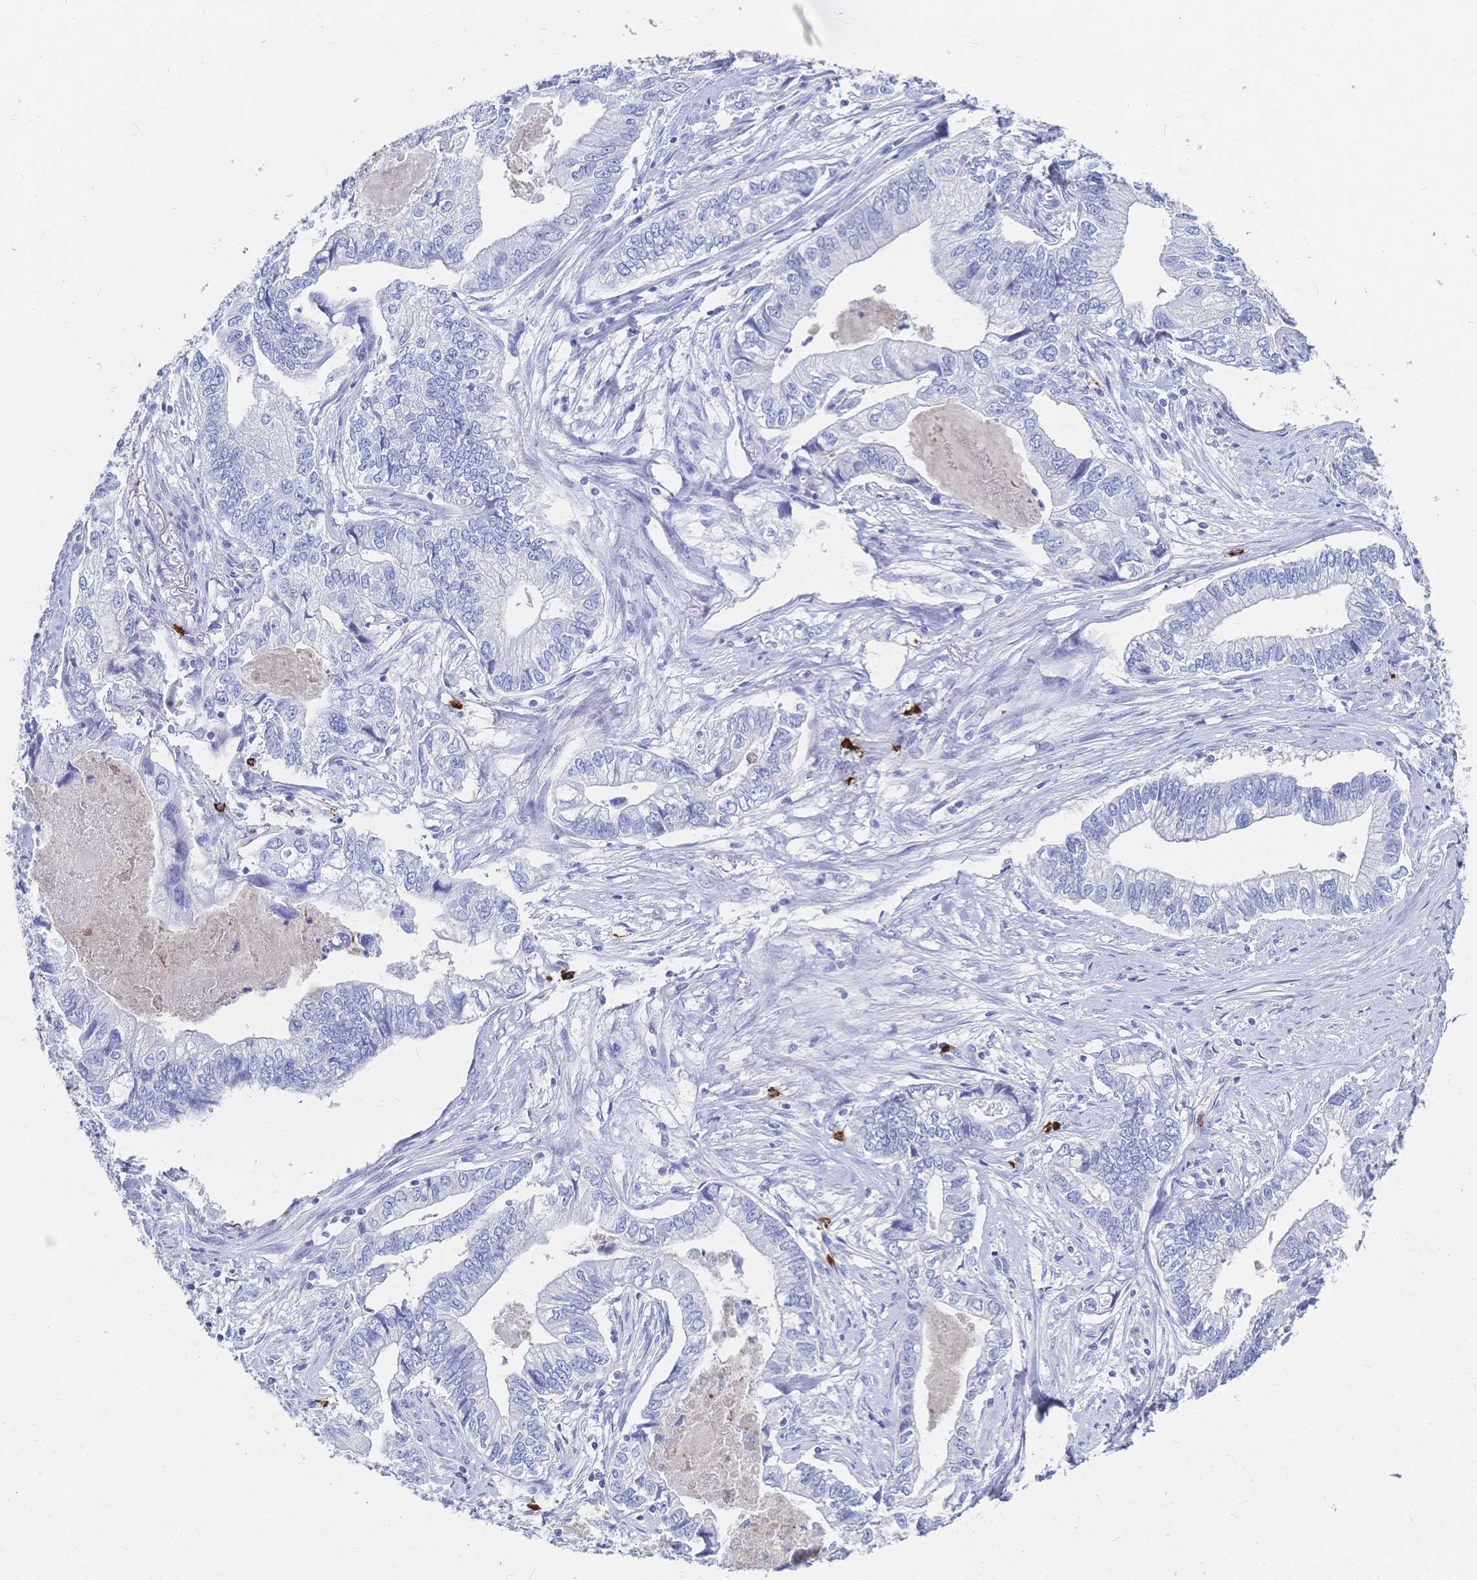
{"staining": {"intensity": "negative", "quantity": "none", "location": "none"}, "tissue": "stomach cancer", "cell_type": "Tumor cells", "image_type": "cancer", "snomed": [{"axis": "morphology", "description": "Adenocarcinoma, NOS"}, {"axis": "topography", "description": "Pancreas"}, {"axis": "topography", "description": "Stomach, upper"}], "caption": "DAB (3,3'-diaminobenzidine) immunohistochemical staining of human stomach adenocarcinoma exhibits no significant positivity in tumor cells.", "gene": "IL2RB", "patient": {"sex": "male", "age": 77}}